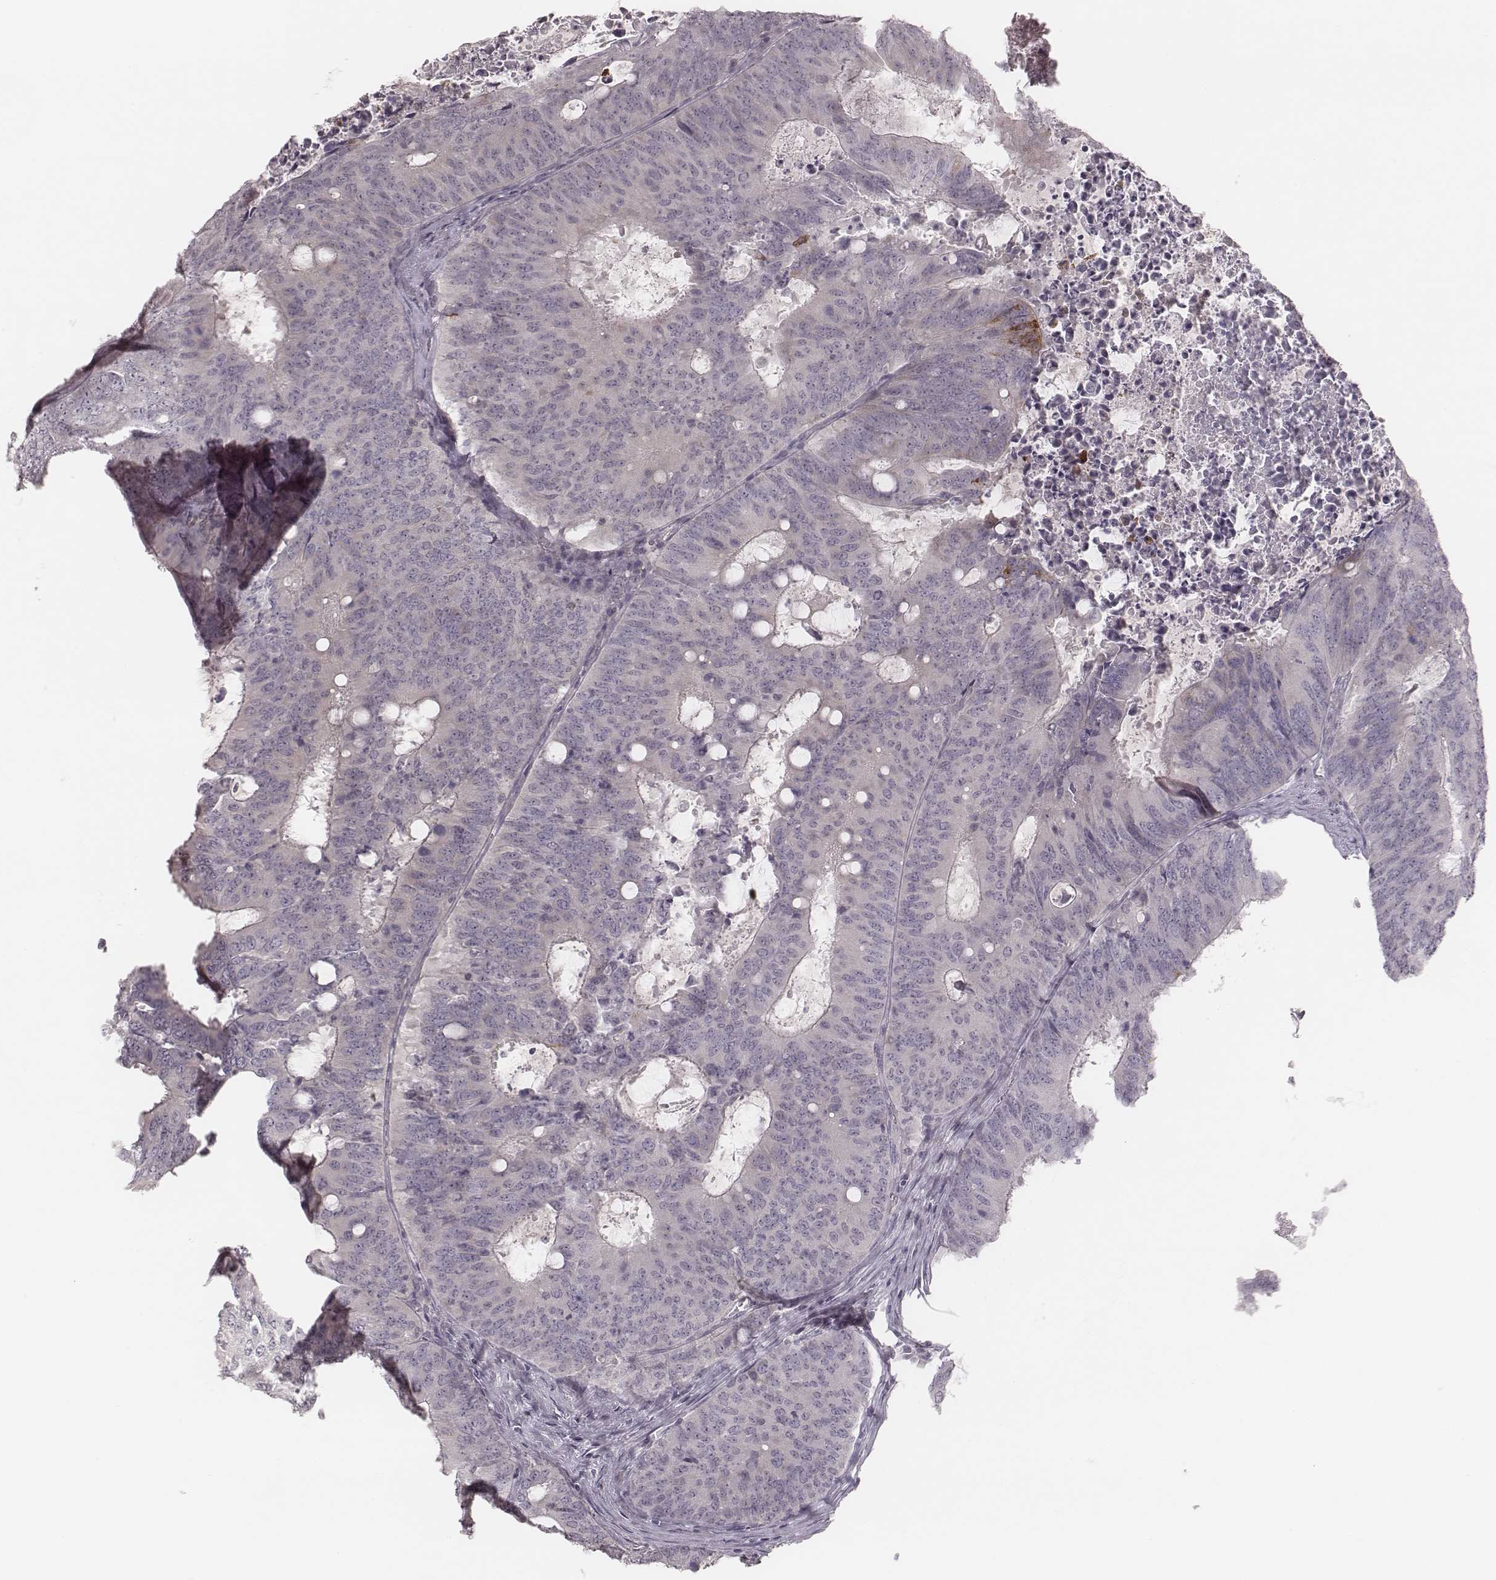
{"staining": {"intensity": "negative", "quantity": "none", "location": "none"}, "tissue": "colorectal cancer", "cell_type": "Tumor cells", "image_type": "cancer", "snomed": [{"axis": "morphology", "description": "Adenocarcinoma, NOS"}, {"axis": "topography", "description": "Colon"}], "caption": "Immunohistochemistry (IHC) of human colorectal adenocarcinoma reveals no positivity in tumor cells. Brightfield microscopy of IHC stained with DAB (brown) and hematoxylin (blue), captured at high magnification.", "gene": "ACACB", "patient": {"sex": "male", "age": 67}}